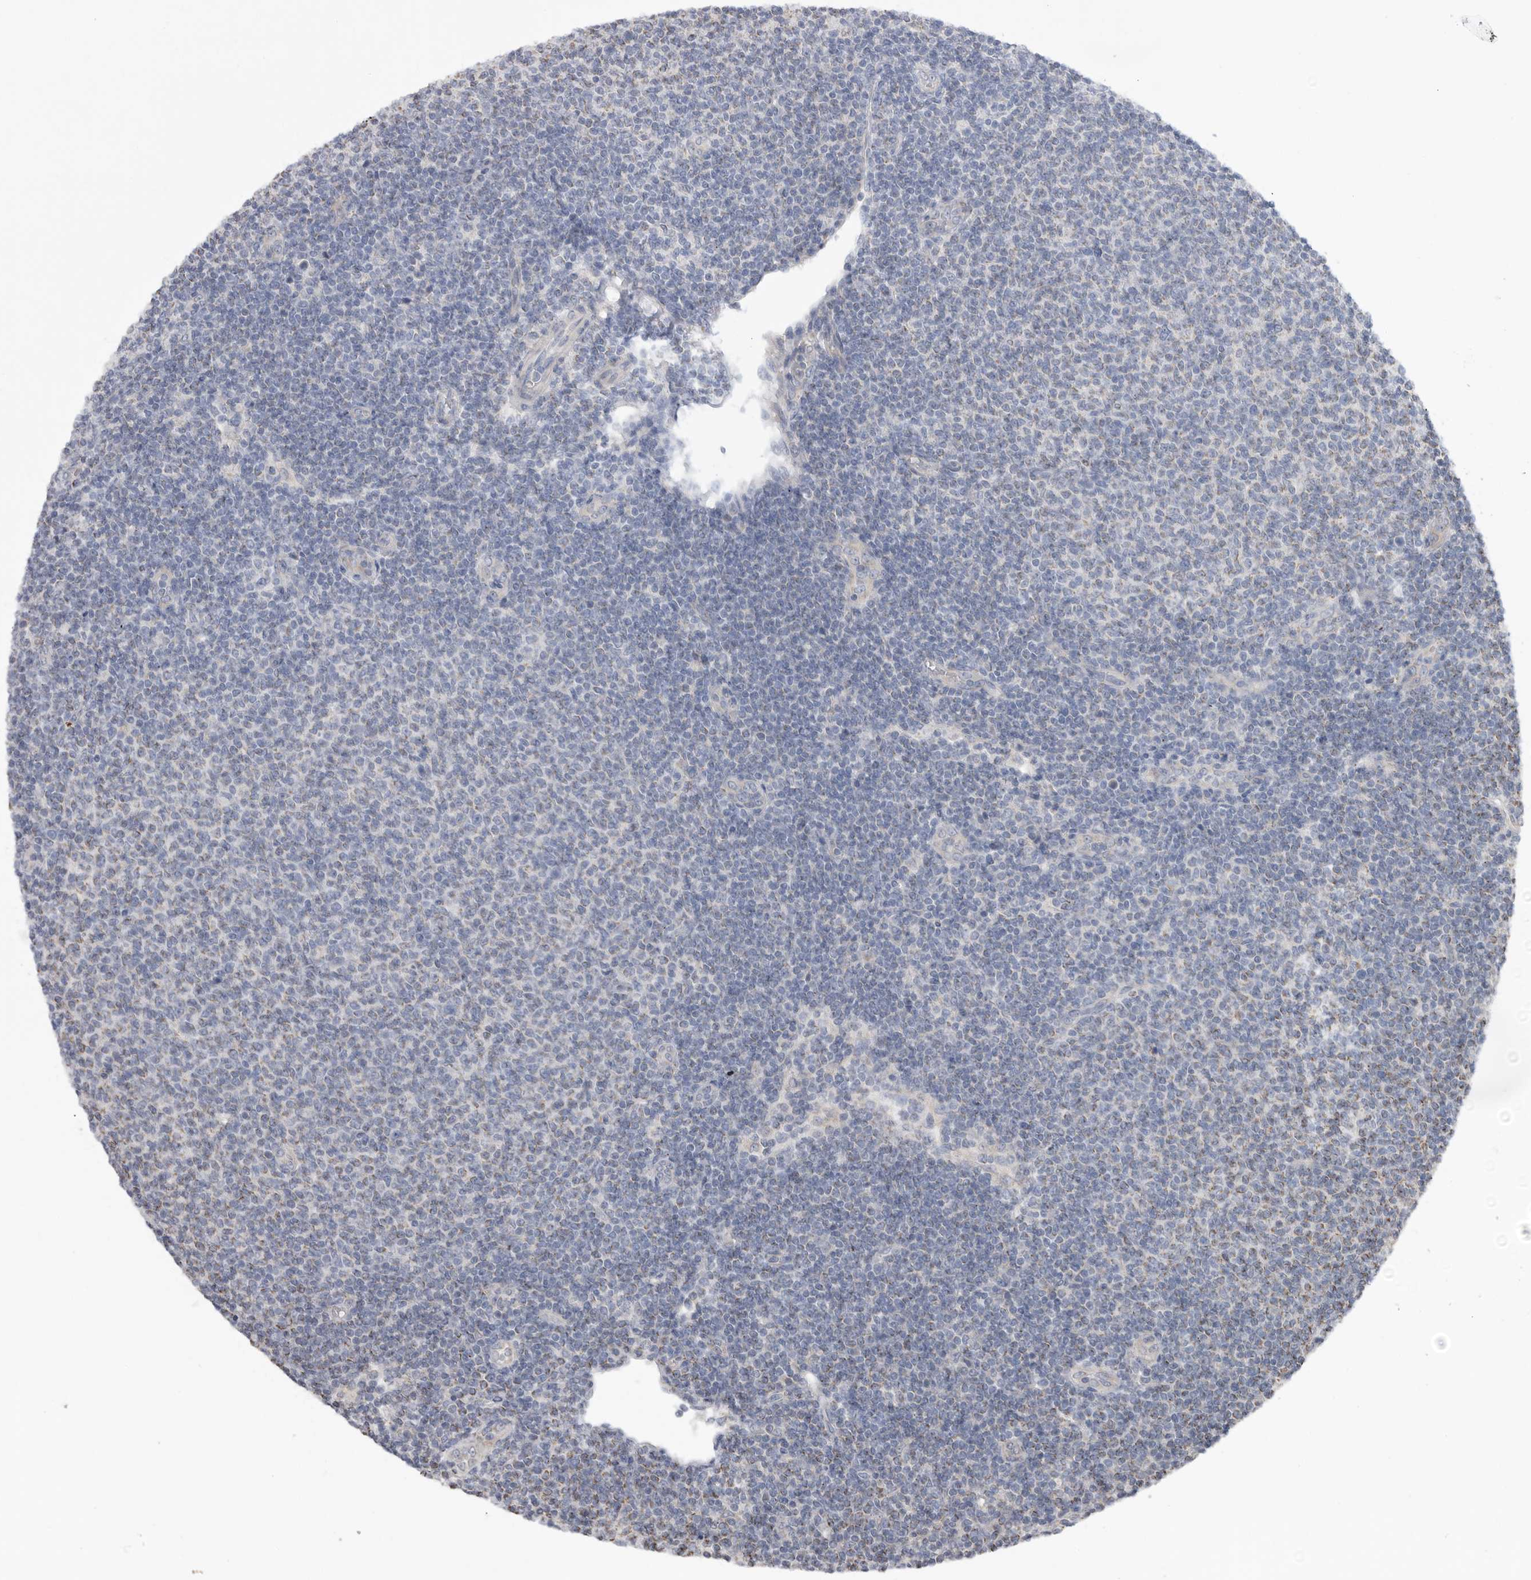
{"staining": {"intensity": "negative", "quantity": "none", "location": "none"}, "tissue": "lymphoma", "cell_type": "Tumor cells", "image_type": "cancer", "snomed": [{"axis": "morphology", "description": "Malignant lymphoma, non-Hodgkin's type, Low grade"}, {"axis": "topography", "description": "Lymph node"}], "caption": "Tumor cells show no significant positivity in malignant lymphoma, non-Hodgkin's type (low-grade).", "gene": "MTFR1L", "patient": {"sex": "male", "age": 66}}